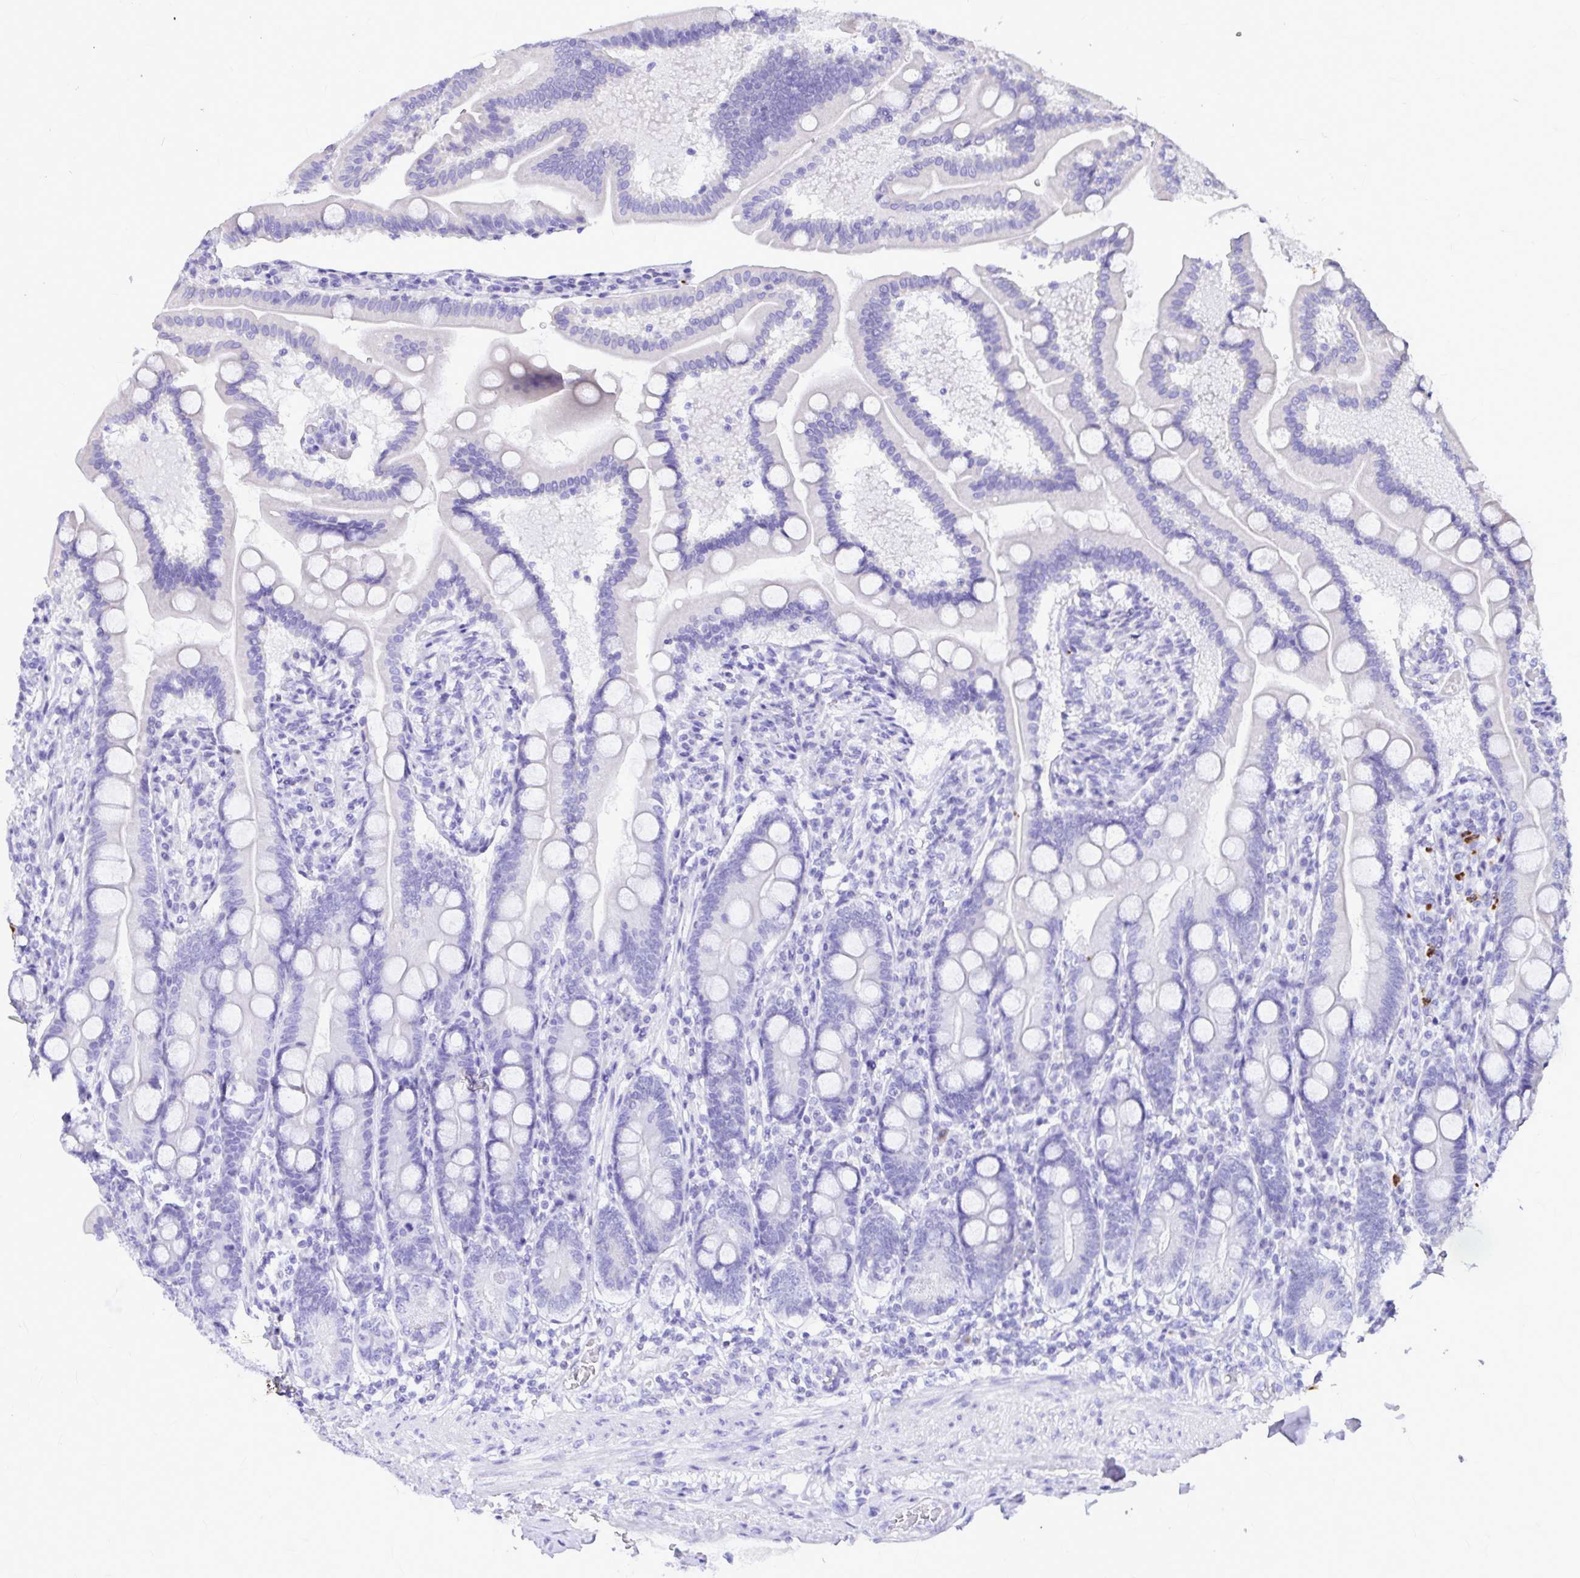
{"staining": {"intensity": "negative", "quantity": "none", "location": "none"}, "tissue": "duodenum", "cell_type": "Glandular cells", "image_type": "normal", "snomed": [{"axis": "morphology", "description": "Normal tissue, NOS"}, {"axis": "topography", "description": "Duodenum"}], "caption": "A micrograph of human duodenum is negative for staining in glandular cells. (DAB immunohistochemistry (IHC), high magnification).", "gene": "CLEC1B", "patient": {"sex": "female", "age": 67}}